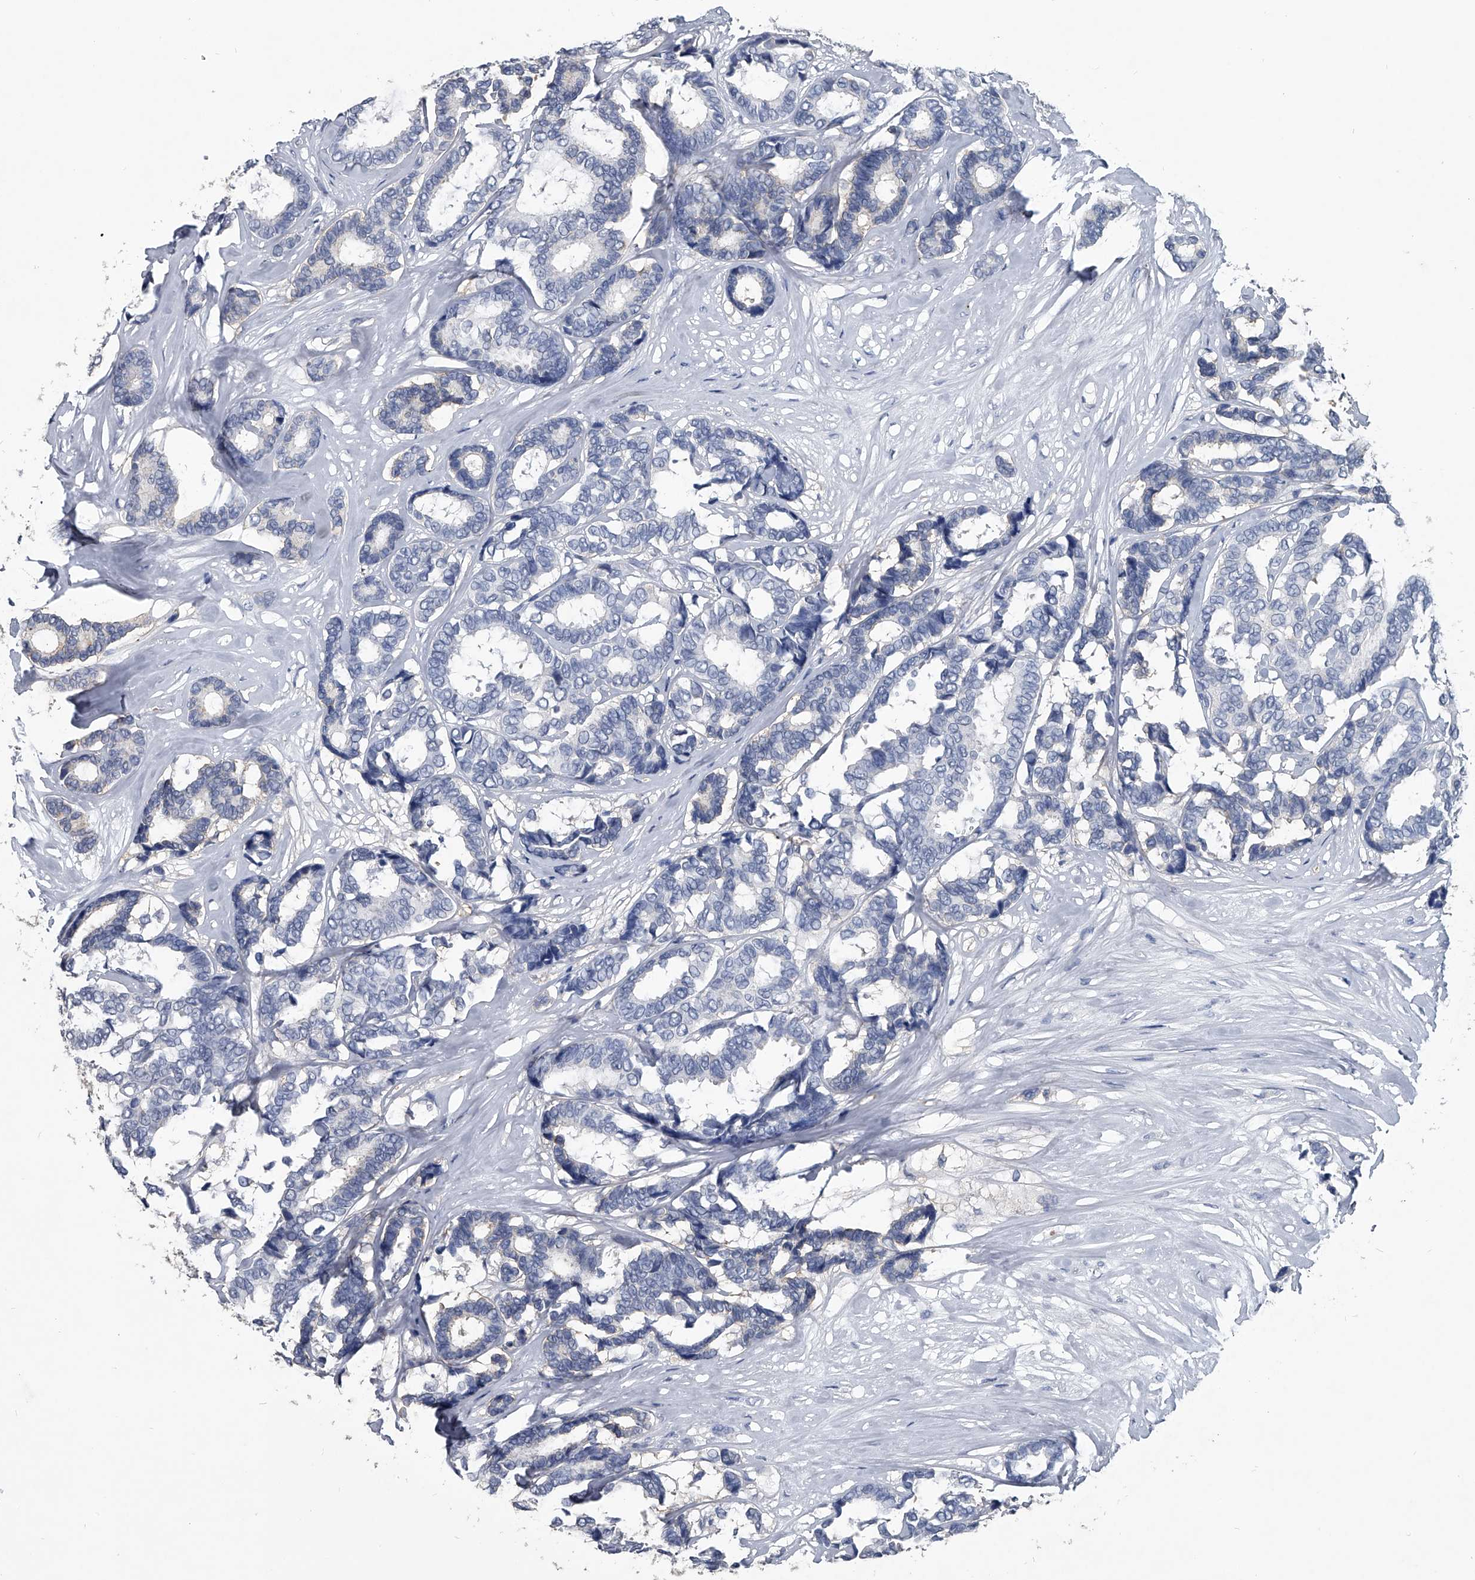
{"staining": {"intensity": "negative", "quantity": "none", "location": "none"}, "tissue": "breast cancer", "cell_type": "Tumor cells", "image_type": "cancer", "snomed": [{"axis": "morphology", "description": "Duct carcinoma"}, {"axis": "topography", "description": "Breast"}], "caption": "A high-resolution histopathology image shows immunohistochemistry staining of breast cancer, which demonstrates no significant positivity in tumor cells.", "gene": "BCAS1", "patient": {"sex": "female", "age": 87}}